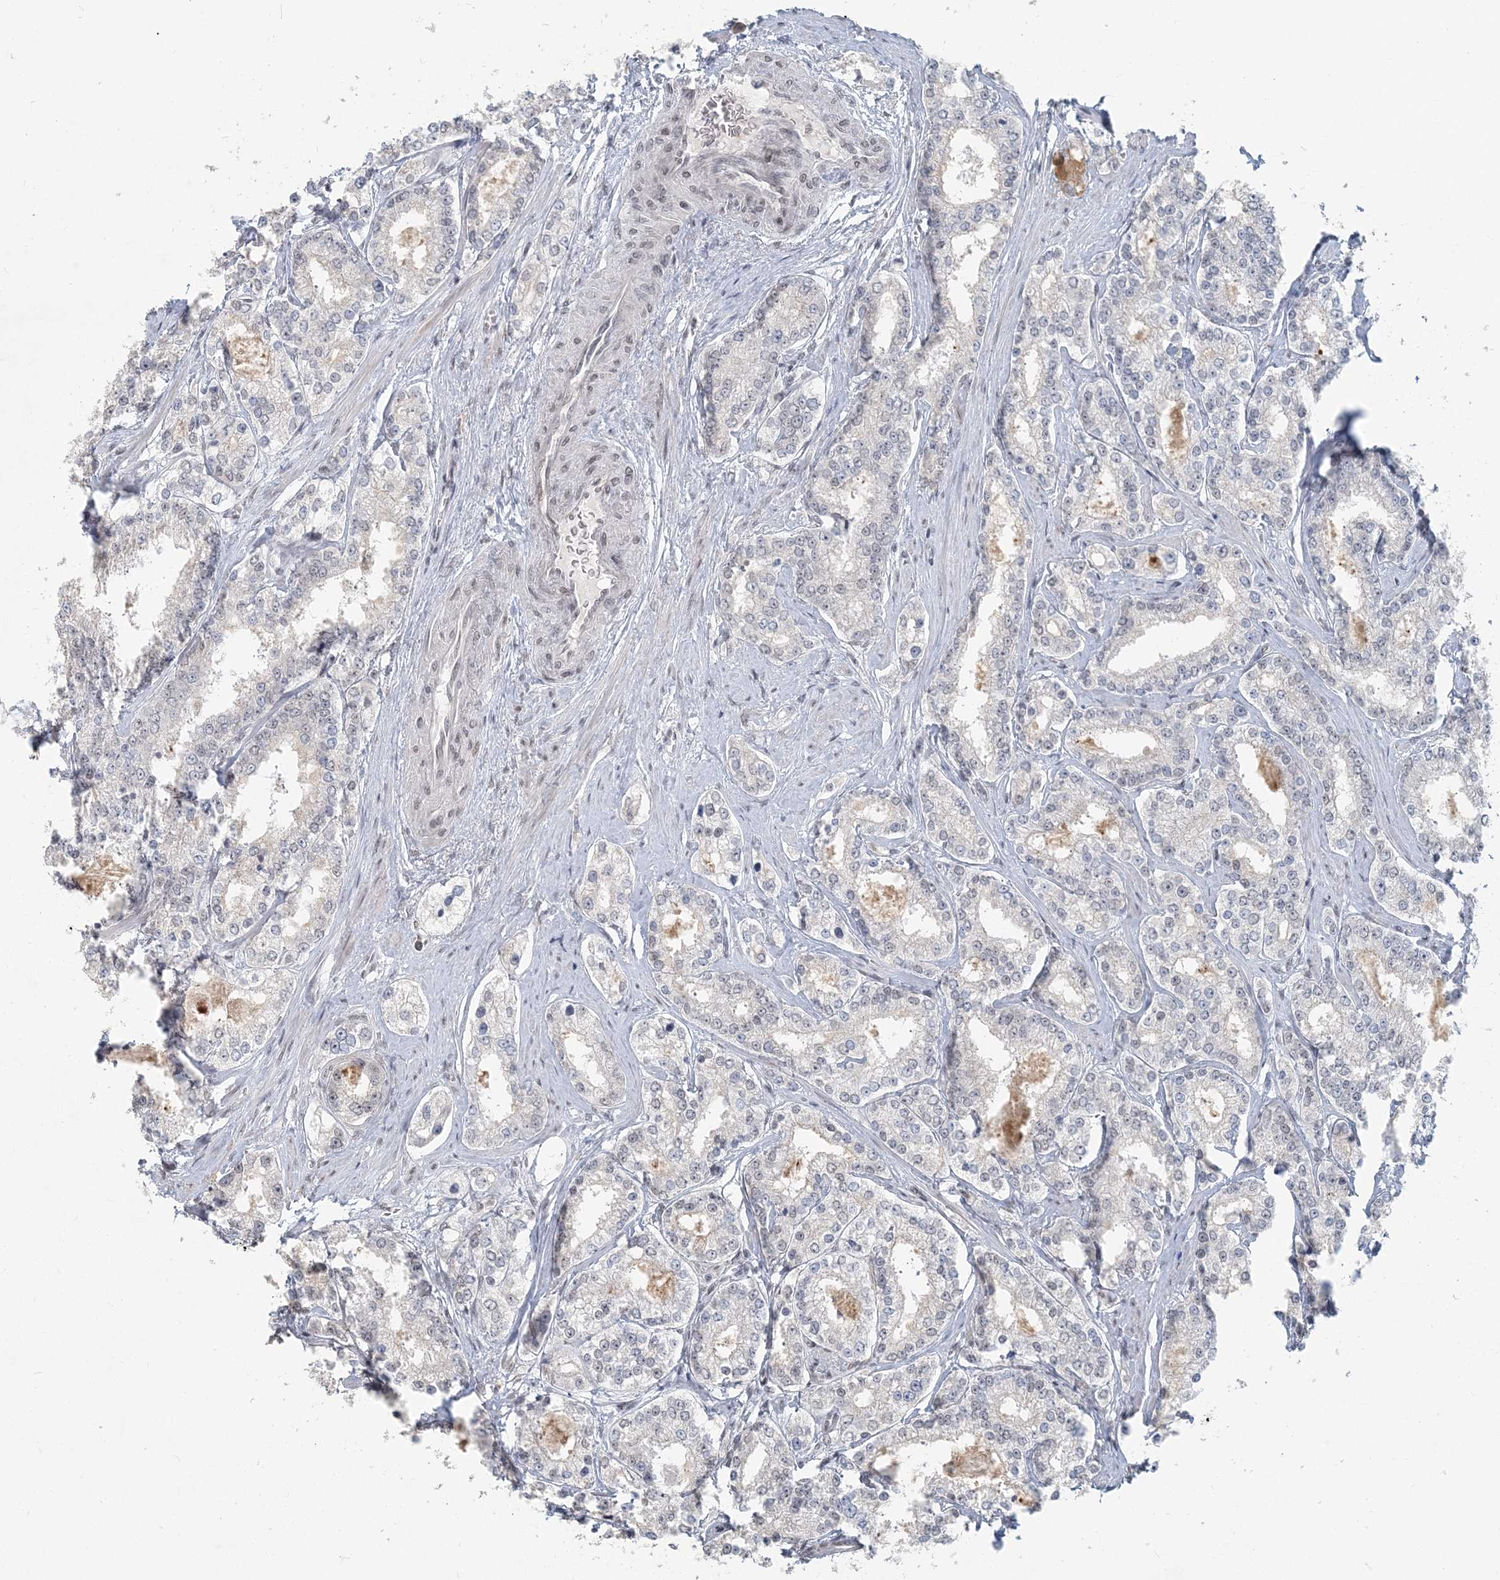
{"staining": {"intensity": "negative", "quantity": "none", "location": "none"}, "tissue": "prostate cancer", "cell_type": "Tumor cells", "image_type": "cancer", "snomed": [{"axis": "morphology", "description": "Normal tissue, NOS"}, {"axis": "morphology", "description": "Adenocarcinoma, High grade"}, {"axis": "topography", "description": "Prostate"}], "caption": "Tumor cells show no significant positivity in adenocarcinoma (high-grade) (prostate). (IHC, brightfield microscopy, high magnification).", "gene": "BAZ1B", "patient": {"sex": "male", "age": 83}}